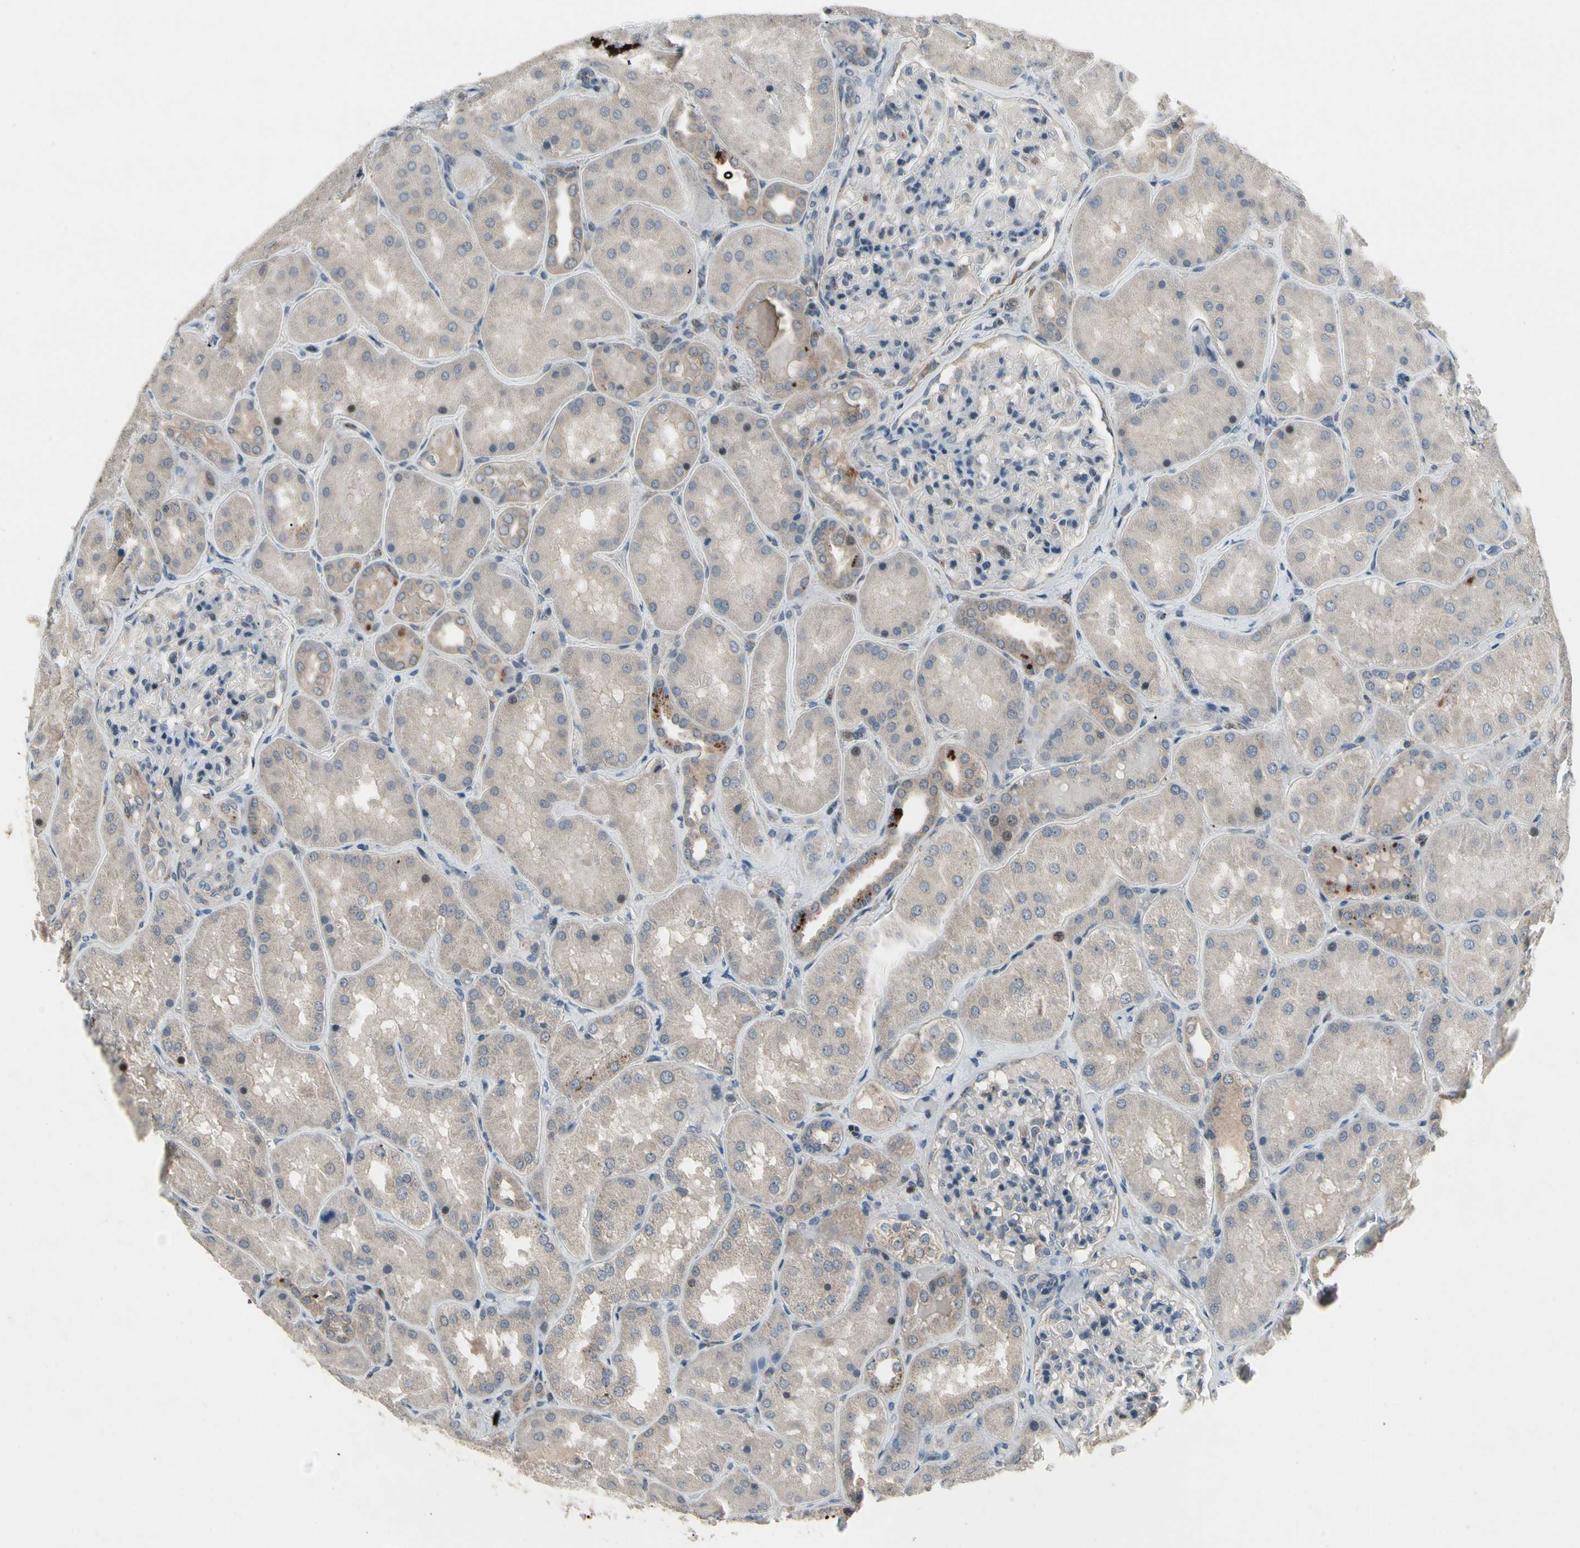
{"staining": {"intensity": "weak", "quantity": "<25%", "location": "cytoplasmic/membranous"}, "tissue": "kidney", "cell_type": "Cells in glomeruli", "image_type": "normal", "snomed": [{"axis": "morphology", "description": "Normal tissue, NOS"}, {"axis": "topography", "description": "Kidney"}], "caption": "Cells in glomeruli show no significant protein staining in benign kidney. (DAB immunohistochemistry, high magnification).", "gene": "NMI", "patient": {"sex": "female", "age": 56}}